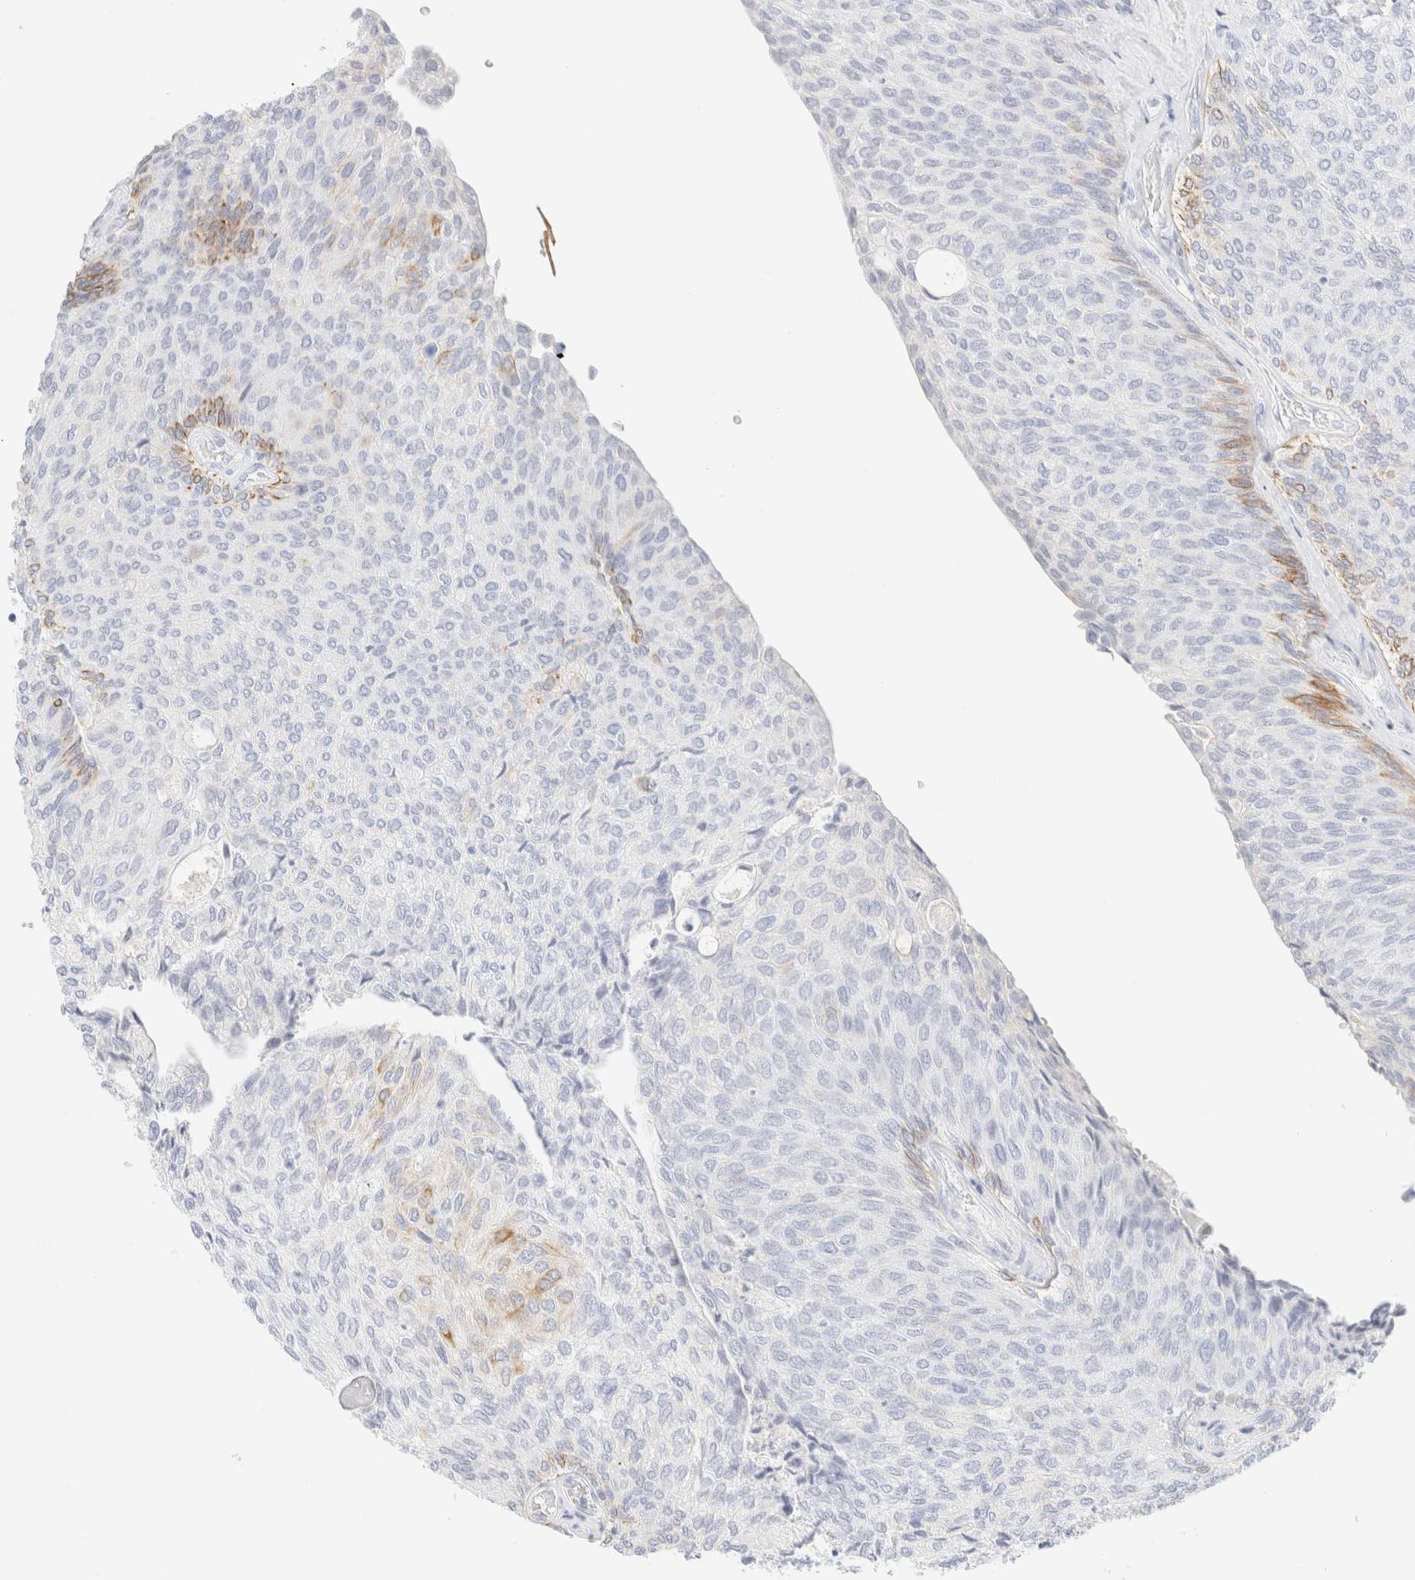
{"staining": {"intensity": "moderate", "quantity": "<25%", "location": "cytoplasmic/membranous"}, "tissue": "urothelial cancer", "cell_type": "Tumor cells", "image_type": "cancer", "snomed": [{"axis": "morphology", "description": "Urothelial carcinoma, Low grade"}, {"axis": "topography", "description": "Urinary bladder"}], "caption": "Tumor cells display moderate cytoplasmic/membranous staining in approximately <25% of cells in urothelial carcinoma (low-grade).", "gene": "KRT15", "patient": {"sex": "female", "age": 79}}